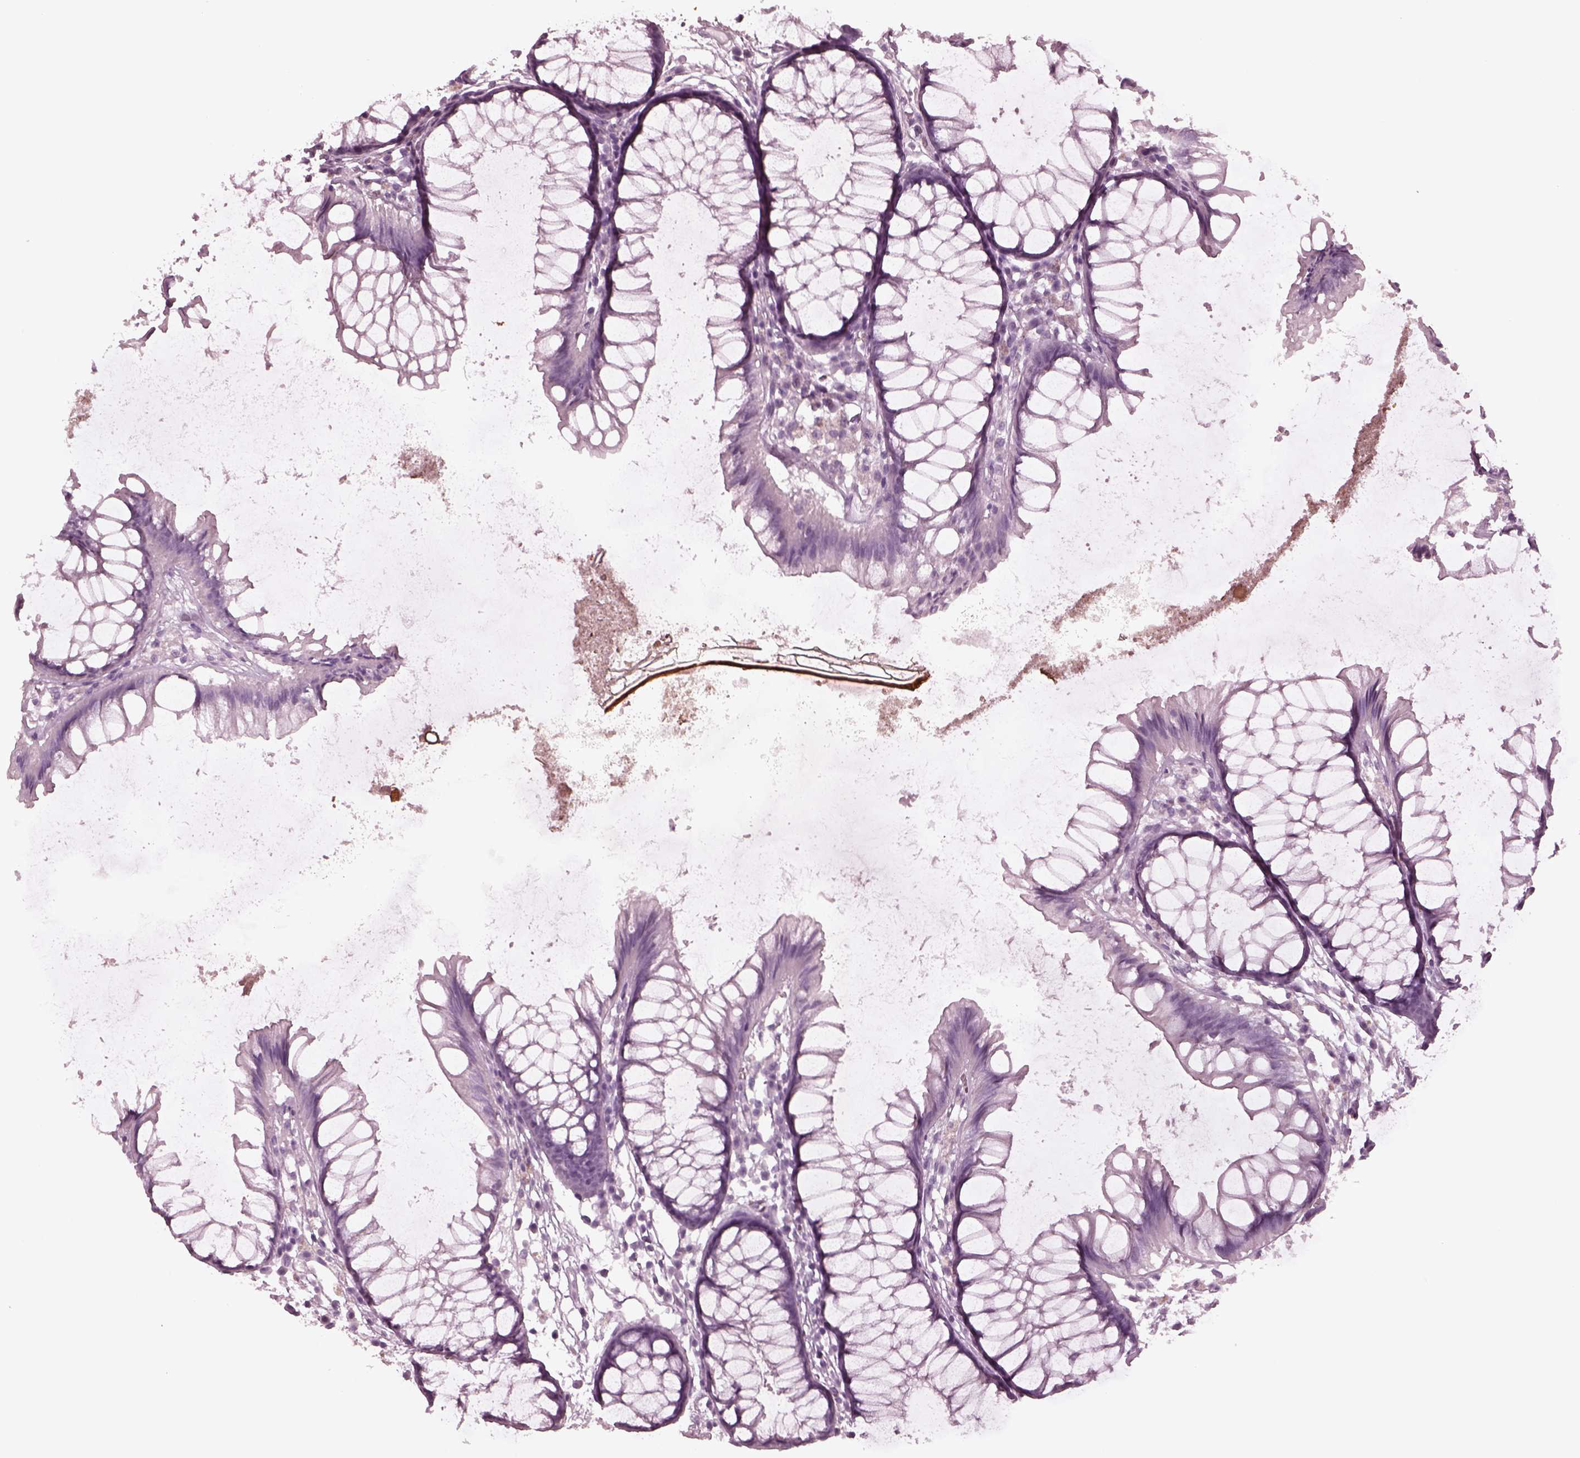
{"staining": {"intensity": "negative", "quantity": "none", "location": "none"}, "tissue": "colon", "cell_type": "Endothelial cells", "image_type": "normal", "snomed": [{"axis": "morphology", "description": "Normal tissue, NOS"}, {"axis": "morphology", "description": "Adenocarcinoma, NOS"}, {"axis": "topography", "description": "Colon"}], "caption": "The photomicrograph reveals no significant expression in endothelial cells of colon.", "gene": "GRM6", "patient": {"sex": "male", "age": 65}}